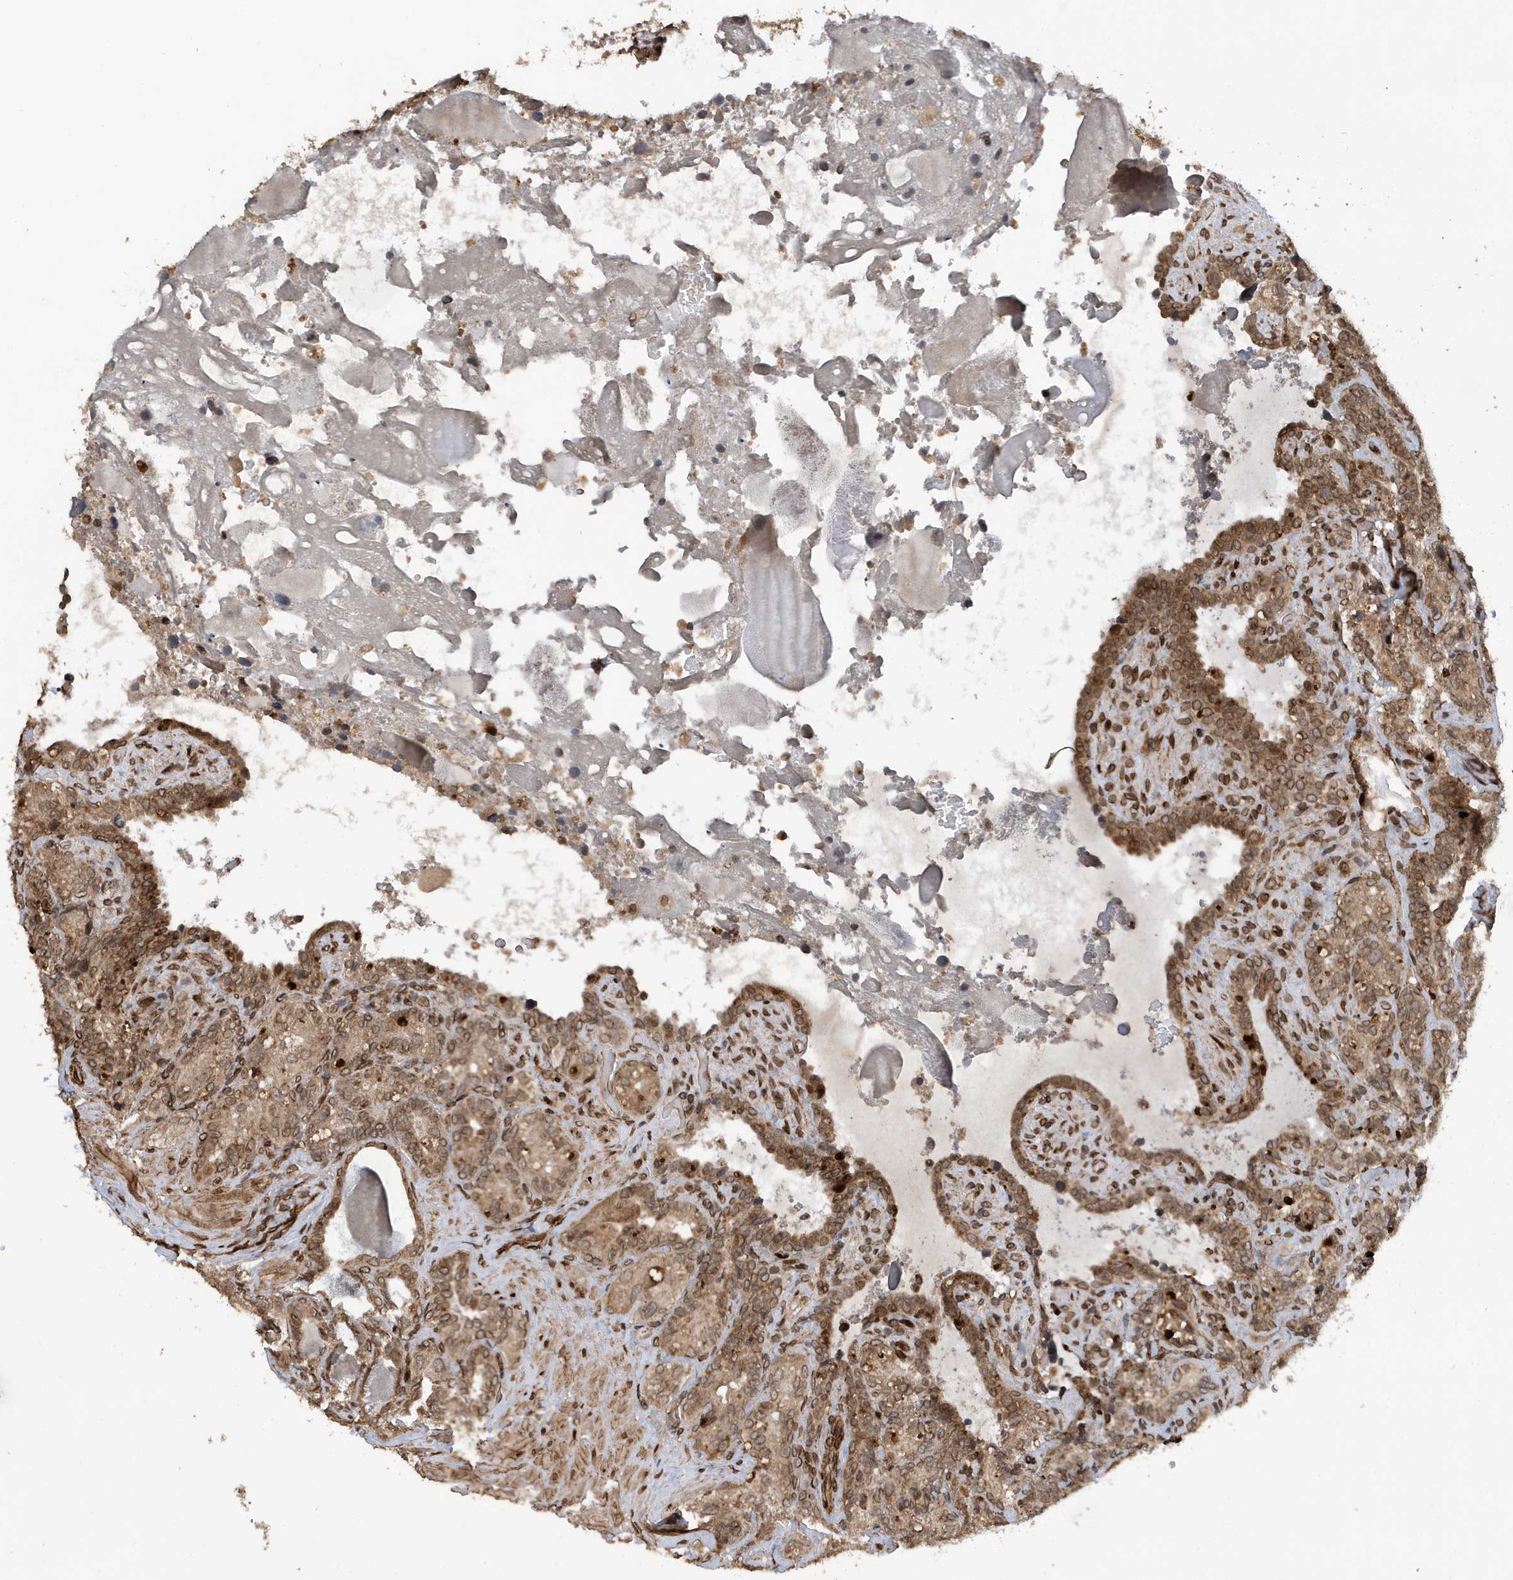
{"staining": {"intensity": "moderate", "quantity": ">75%", "location": "cytoplasmic/membranous,nuclear"}, "tissue": "seminal vesicle", "cell_type": "Glandular cells", "image_type": "normal", "snomed": [{"axis": "morphology", "description": "Normal tissue, NOS"}, {"axis": "topography", "description": "Seminal veicle"}, {"axis": "topography", "description": "Peripheral nerve tissue"}], "caption": "DAB (3,3'-diaminobenzidine) immunohistochemical staining of normal seminal vesicle reveals moderate cytoplasmic/membranous,nuclear protein staining in approximately >75% of glandular cells. (DAB = brown stain, brightfield microscopy at high magnification).", "gene": "DUSP18", "patient": {"sex": "male", "age": 67}}